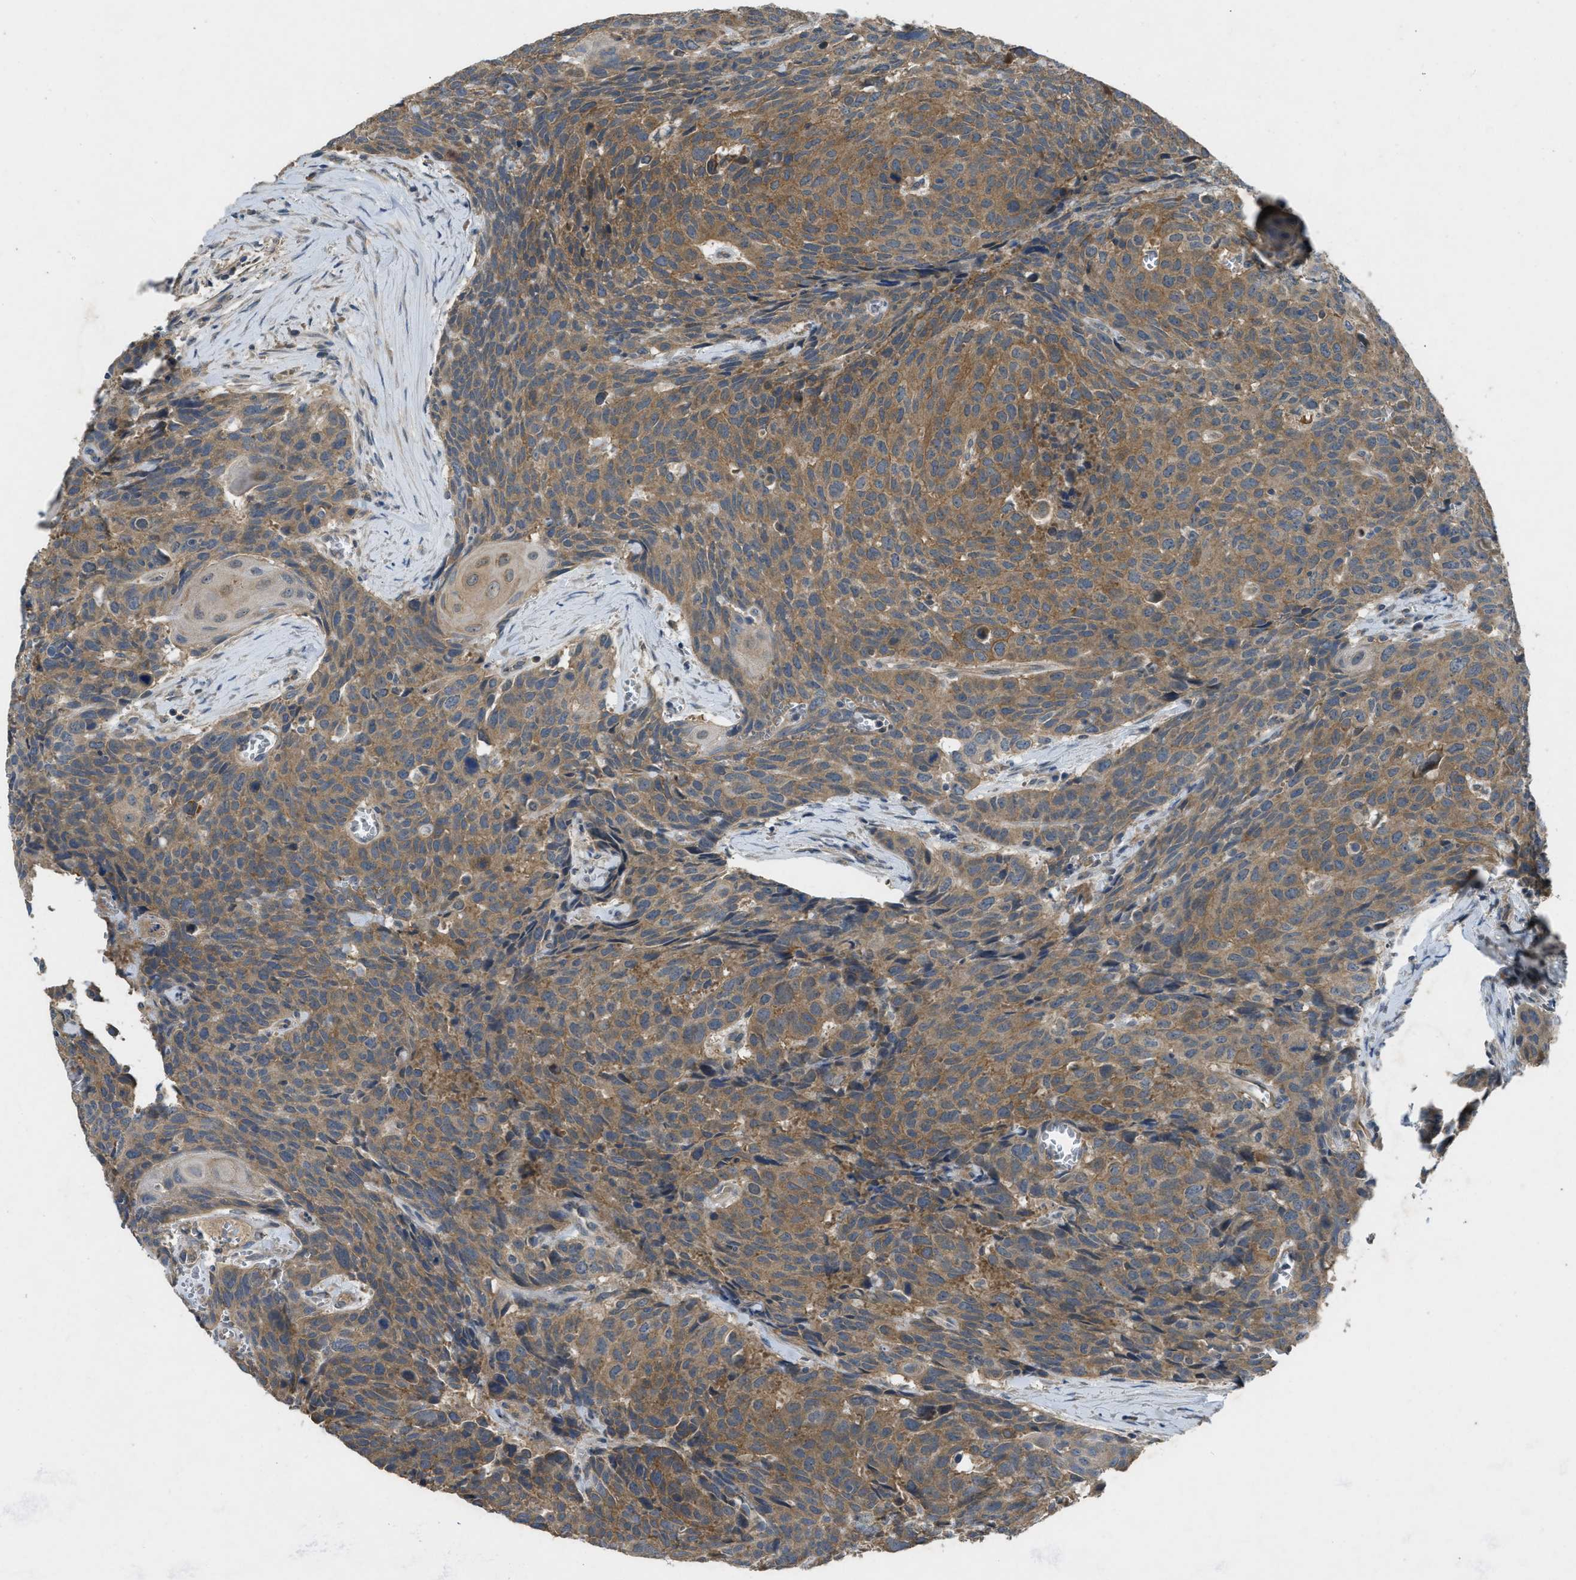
{"staining": {"intensity": "moderate", "quantity": ">75%", "location": "cytoplasmic/membranous"}, "tissue": "head and neck cancer", "cell_type": "Tumor cells", "image_type": "cancer", "snomed": [{"axis": "morphology", "description": "Squamous cell carcinoma, NOS"}, {"axis": "topography", "description": "Head-Neck"}], "caption": "DAB immunohistochemical staining of human head and neck cancer (squamous cell carcinoma) displays moderate cytoplasmic/membranous protein staining in about >75% of tumor cells.", "gene": "PPP3CA", "patient": {"sex": "male", "age": 66}}